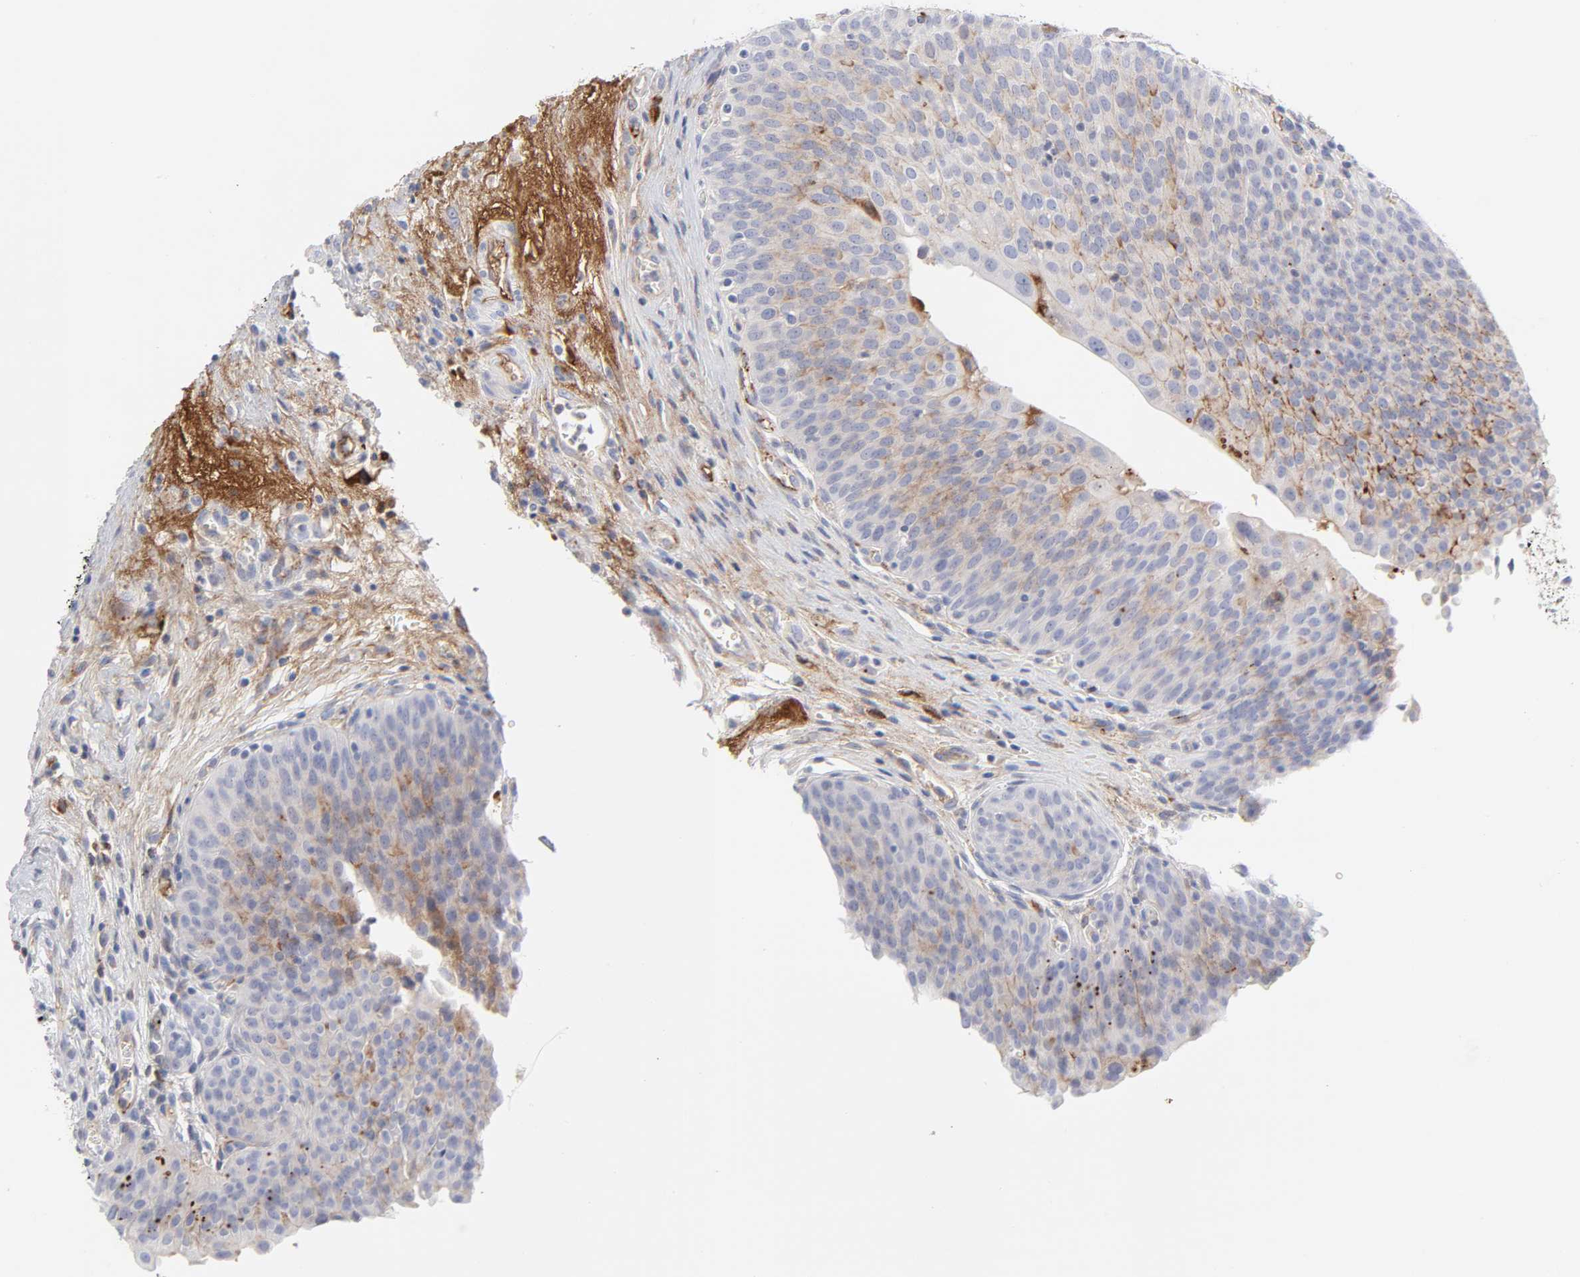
{"staining": {"intensity": "negative", "quantity": "none", "location": "none"}, "tissue": "urinary bladder", "cell_type": "Urothelial cells", "image_type": "normal", "snomed": [{"axis": "morphology", "description": "Normal tissue, NOS"}, {"axis": "morphology", "description": "Dysplasia, NOS"}, {"axis": "topography", "description": "Urinary bladder"}], "caption": "An IHC histopathology image of unremarkable urinary bladder is shown. There is no staining in urothelial cells of urinary bladder. The staining is performed using DAB (3,3'-diaminobenzidine) brown chromogen with nuclei counter-stained in using hematoxylin.", "gene": "PLAT", "patient": {"sex": "male", "age": 35}}